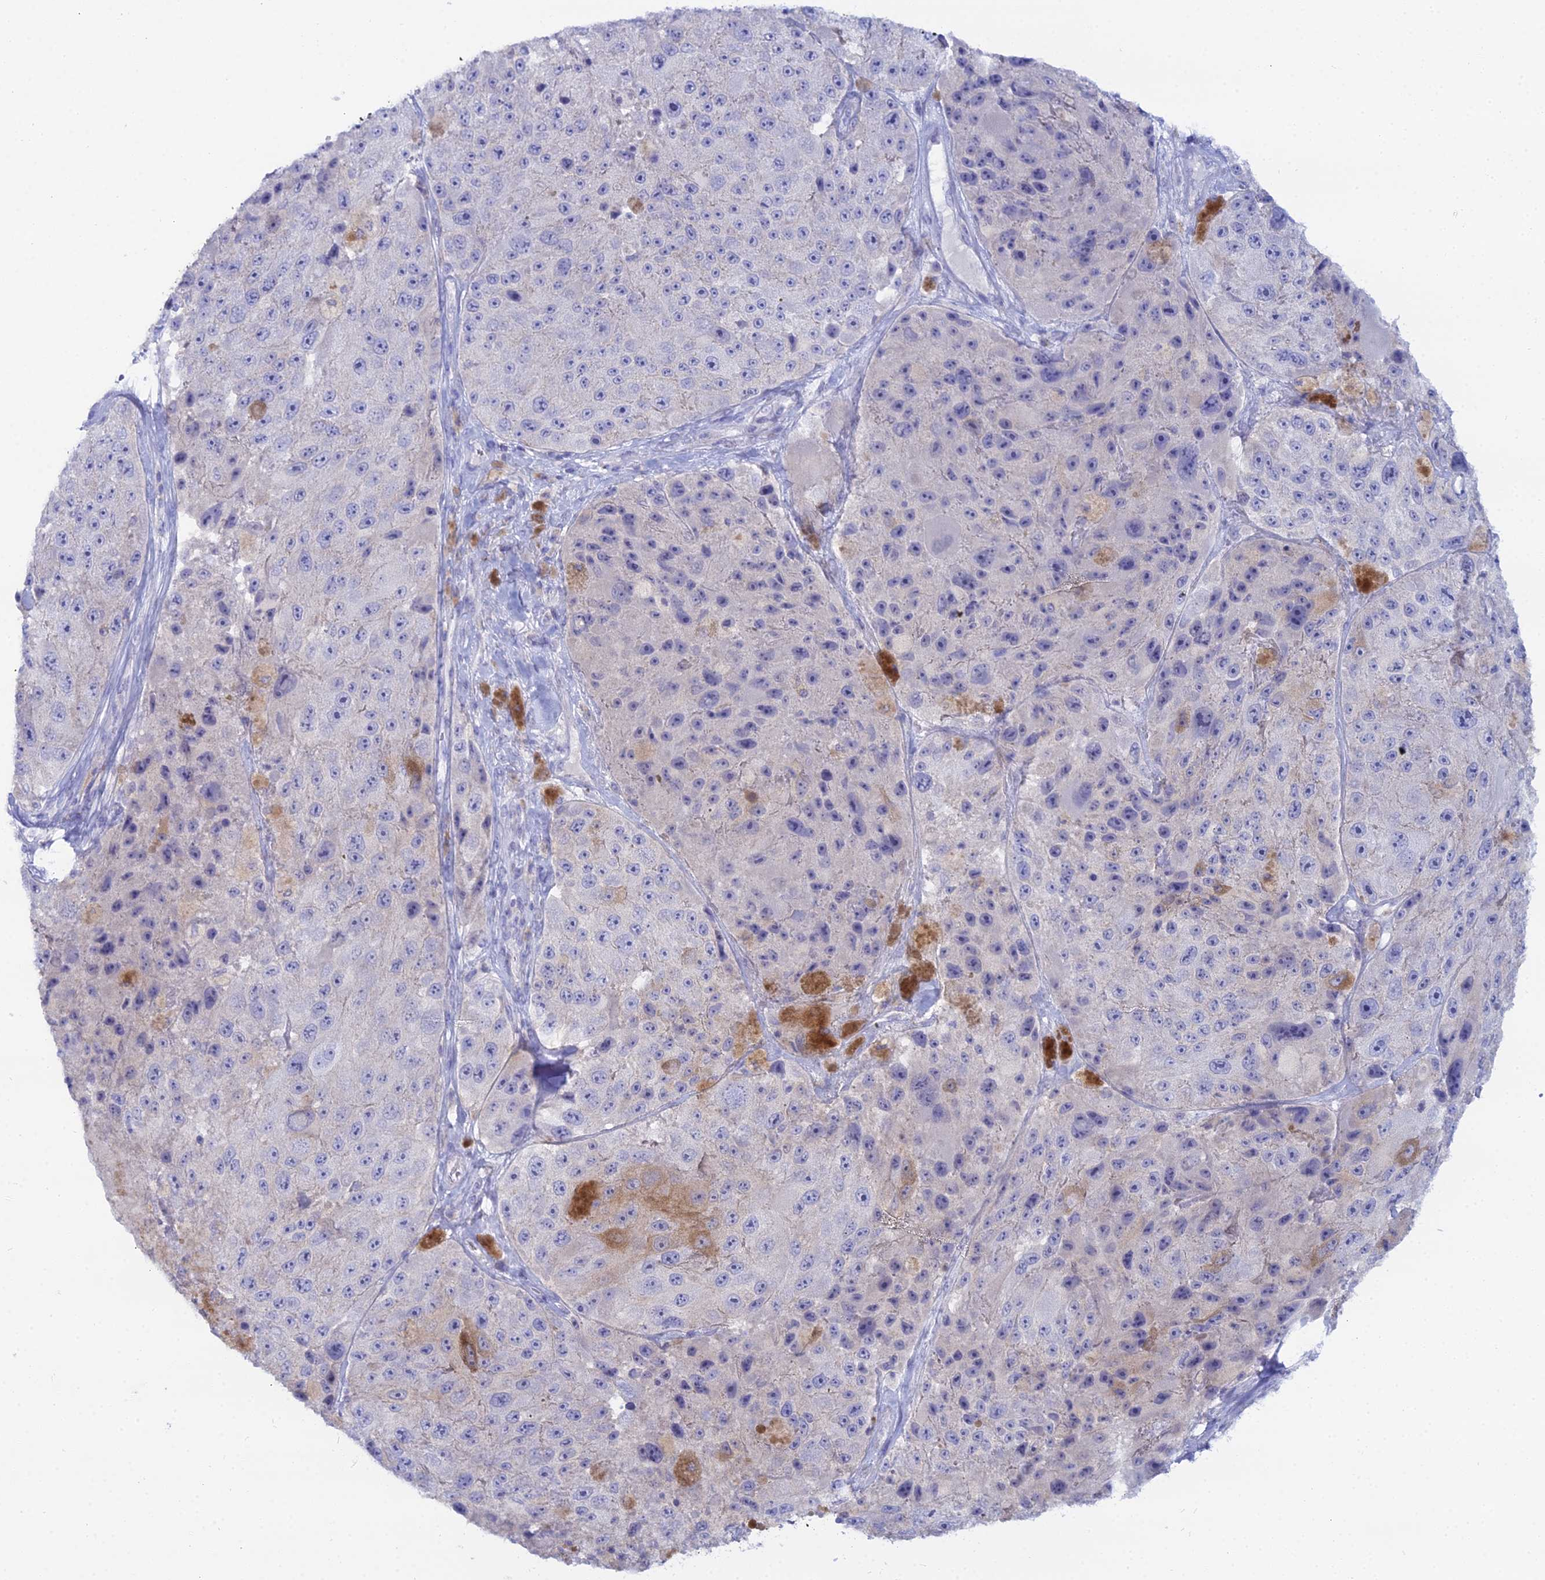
{"staining": {"intensity": "negative", "quantity": "none", "location": "none"}, "tissue": "melanoma", "cell_type": "Tumor cells", "image_type": "cancer", "snomed": [{"axis": "morphology", "description": "Malignant melanoma, Metastatic site"}, {"axis": "topography", "description": "Lymph node"}], "caption": "This is an IHC histopathology image of human malignant melanoma (metastatic site). There is no staining in tumor cells.", "gene": "DHX34", "patient": {"sex": "male", "age": 62}}